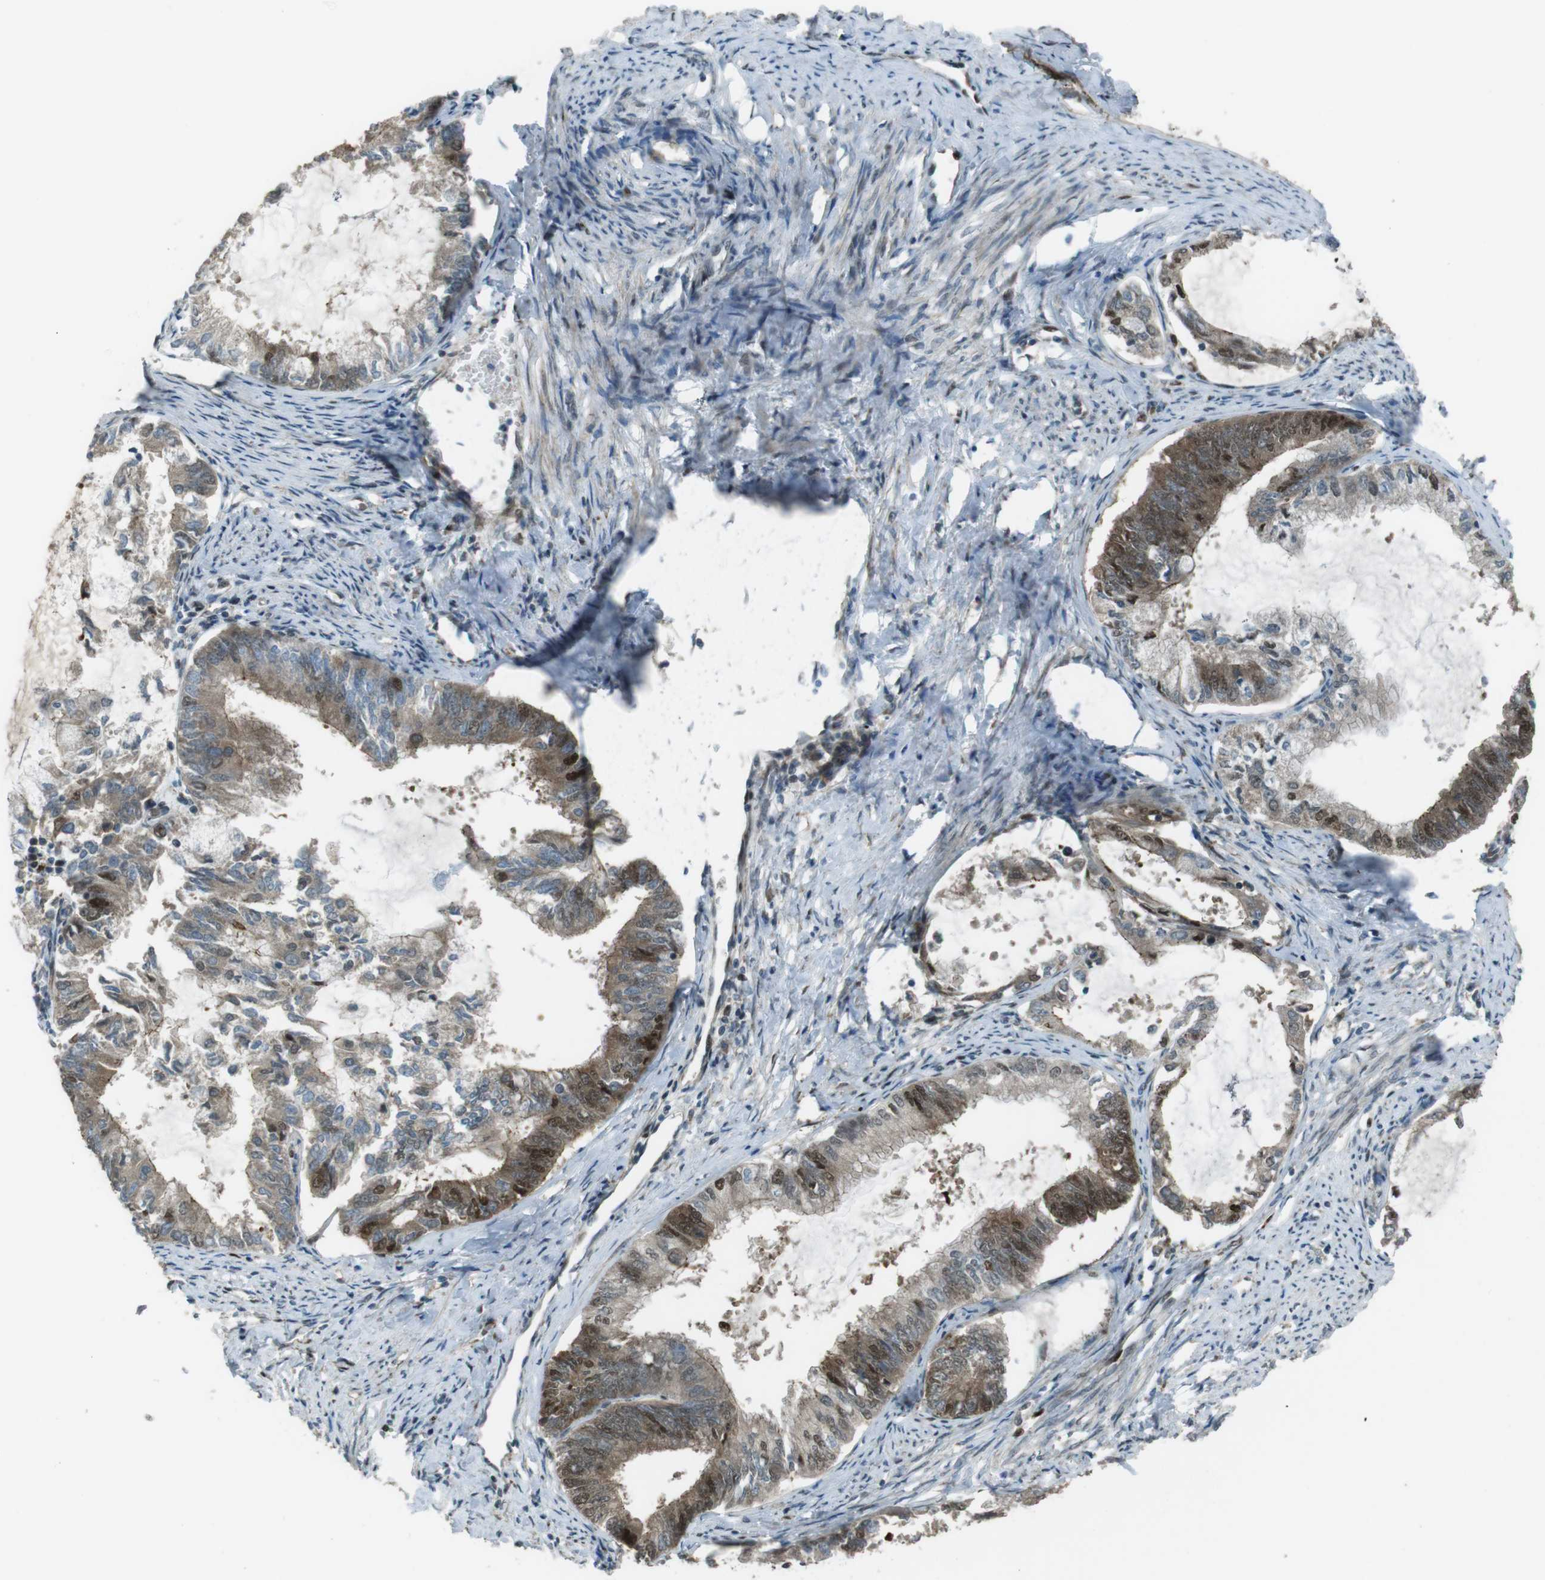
{"staining": {"intensity": "moderate", "quantity": "25%-75%", "location": "cytoplasmic/membranous,nuclear"}, "tissue": "endometrial cancer", "cell_type": "Tumor cells", "image_type": "cancer", "snomed": [{"axis": "morphology", "description": "Adenocarcinoma, NOS"}, {"axis": "topography", "description": "Endometrium"}], "caption": "Endometrial adenocarcinoma tissue reveals moderate cytoplasmic/membranous and nuclear staining in about 25%-75% of tumor cells, visualized by immunohistochemistry.", "gene": "ZNF330", "patient": {"sex": "female", "age": 86}}